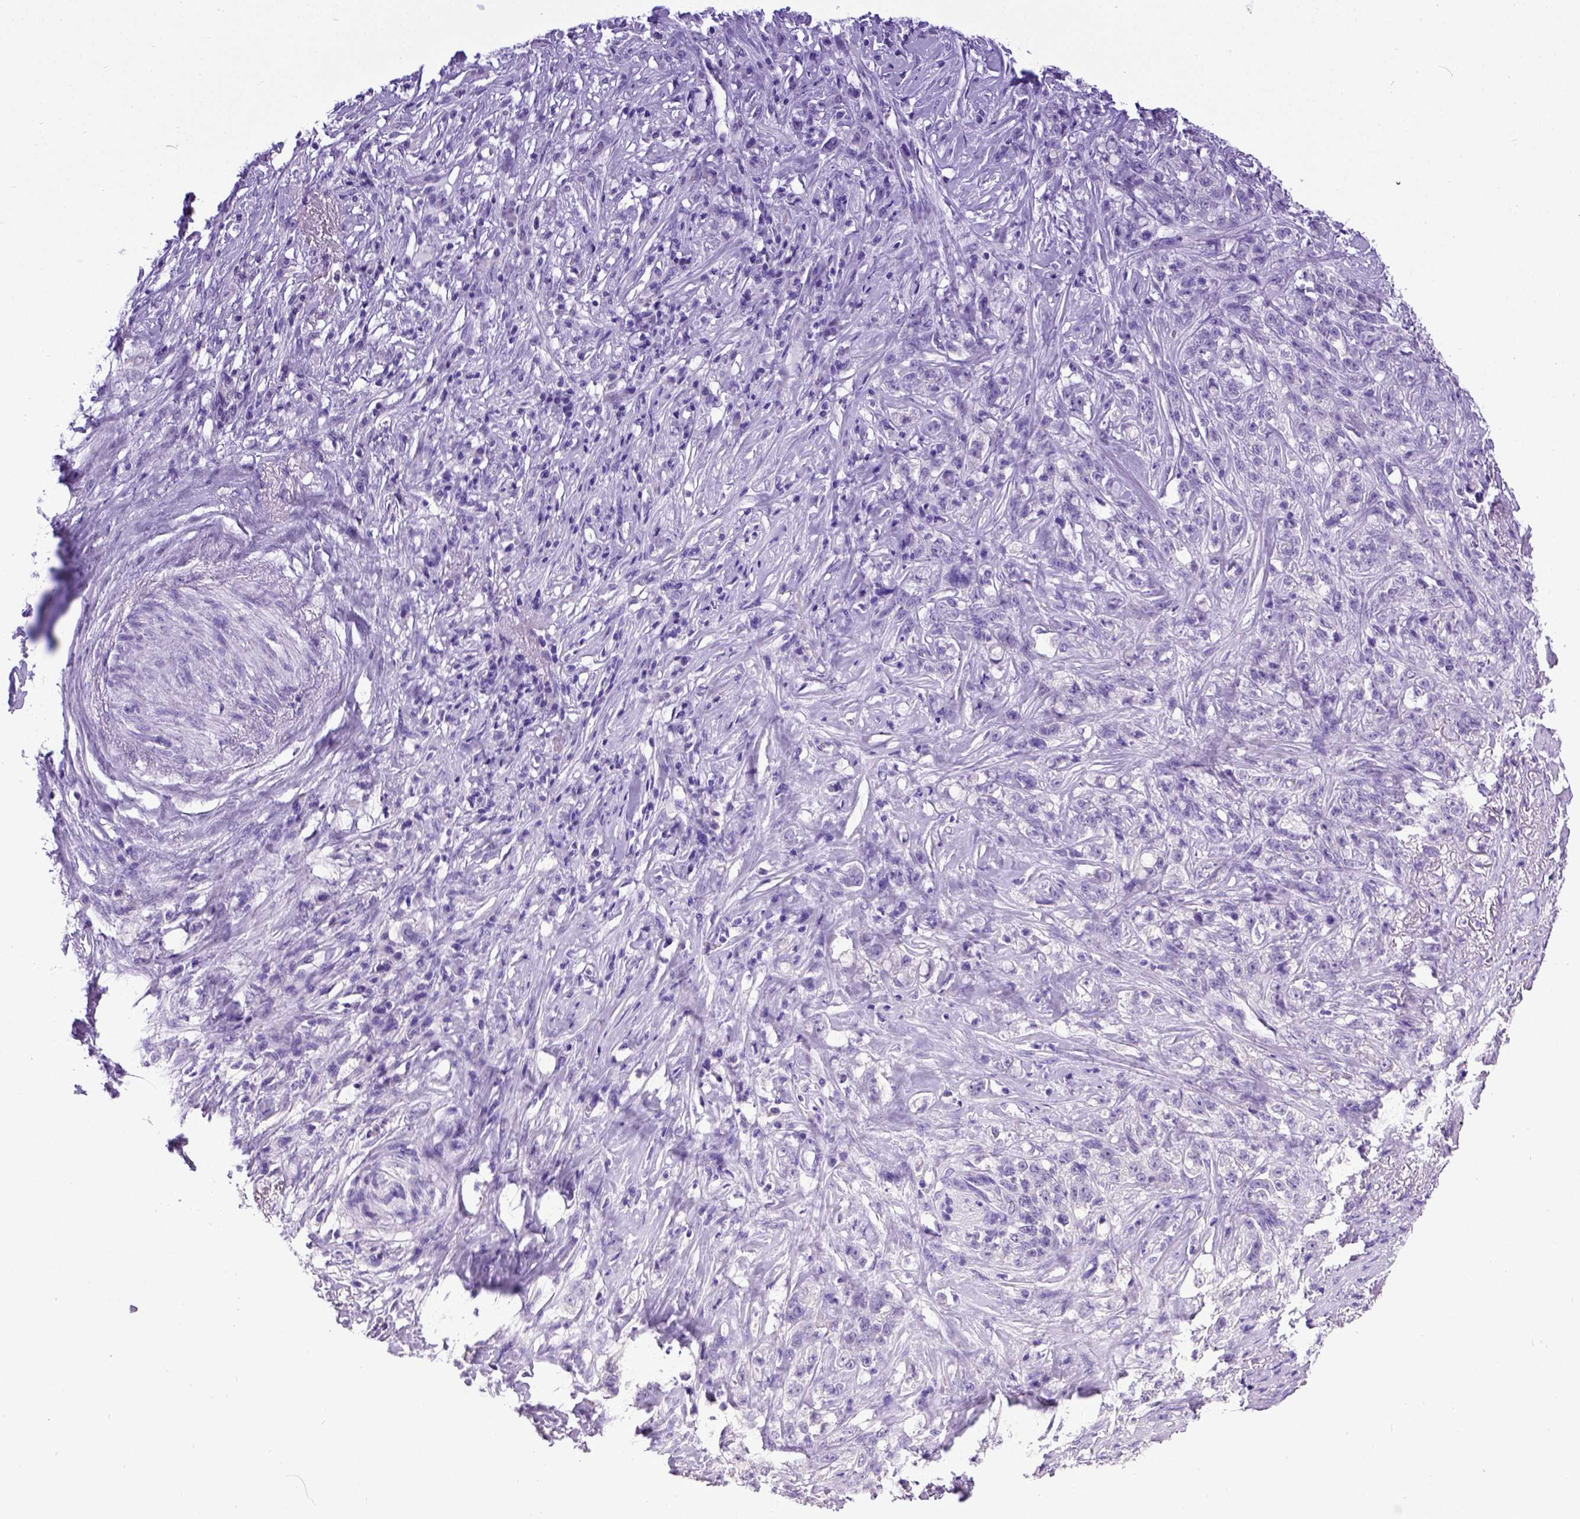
{"staining": {"intensity": "negative", "quantity": "none", "location": "none"}, "tissue": "stomach cancer", "cell_type": "Tumor cells", "image_type": "cancer", "snomed": [{"axis": "morphology", "description": "Adenocarcinoma, NOS"}, {"axis": "topography", "description": "Stomach, lower"}], "caption": "High magnification brightfield microscopy of stomach adenocarcinoma stained with DAB (brown) and counterstained with hematoxylin (blue): tumor cells show no significant expression.", "gene": "ESR1", "patient": {"sex": "male", "age": 88}}